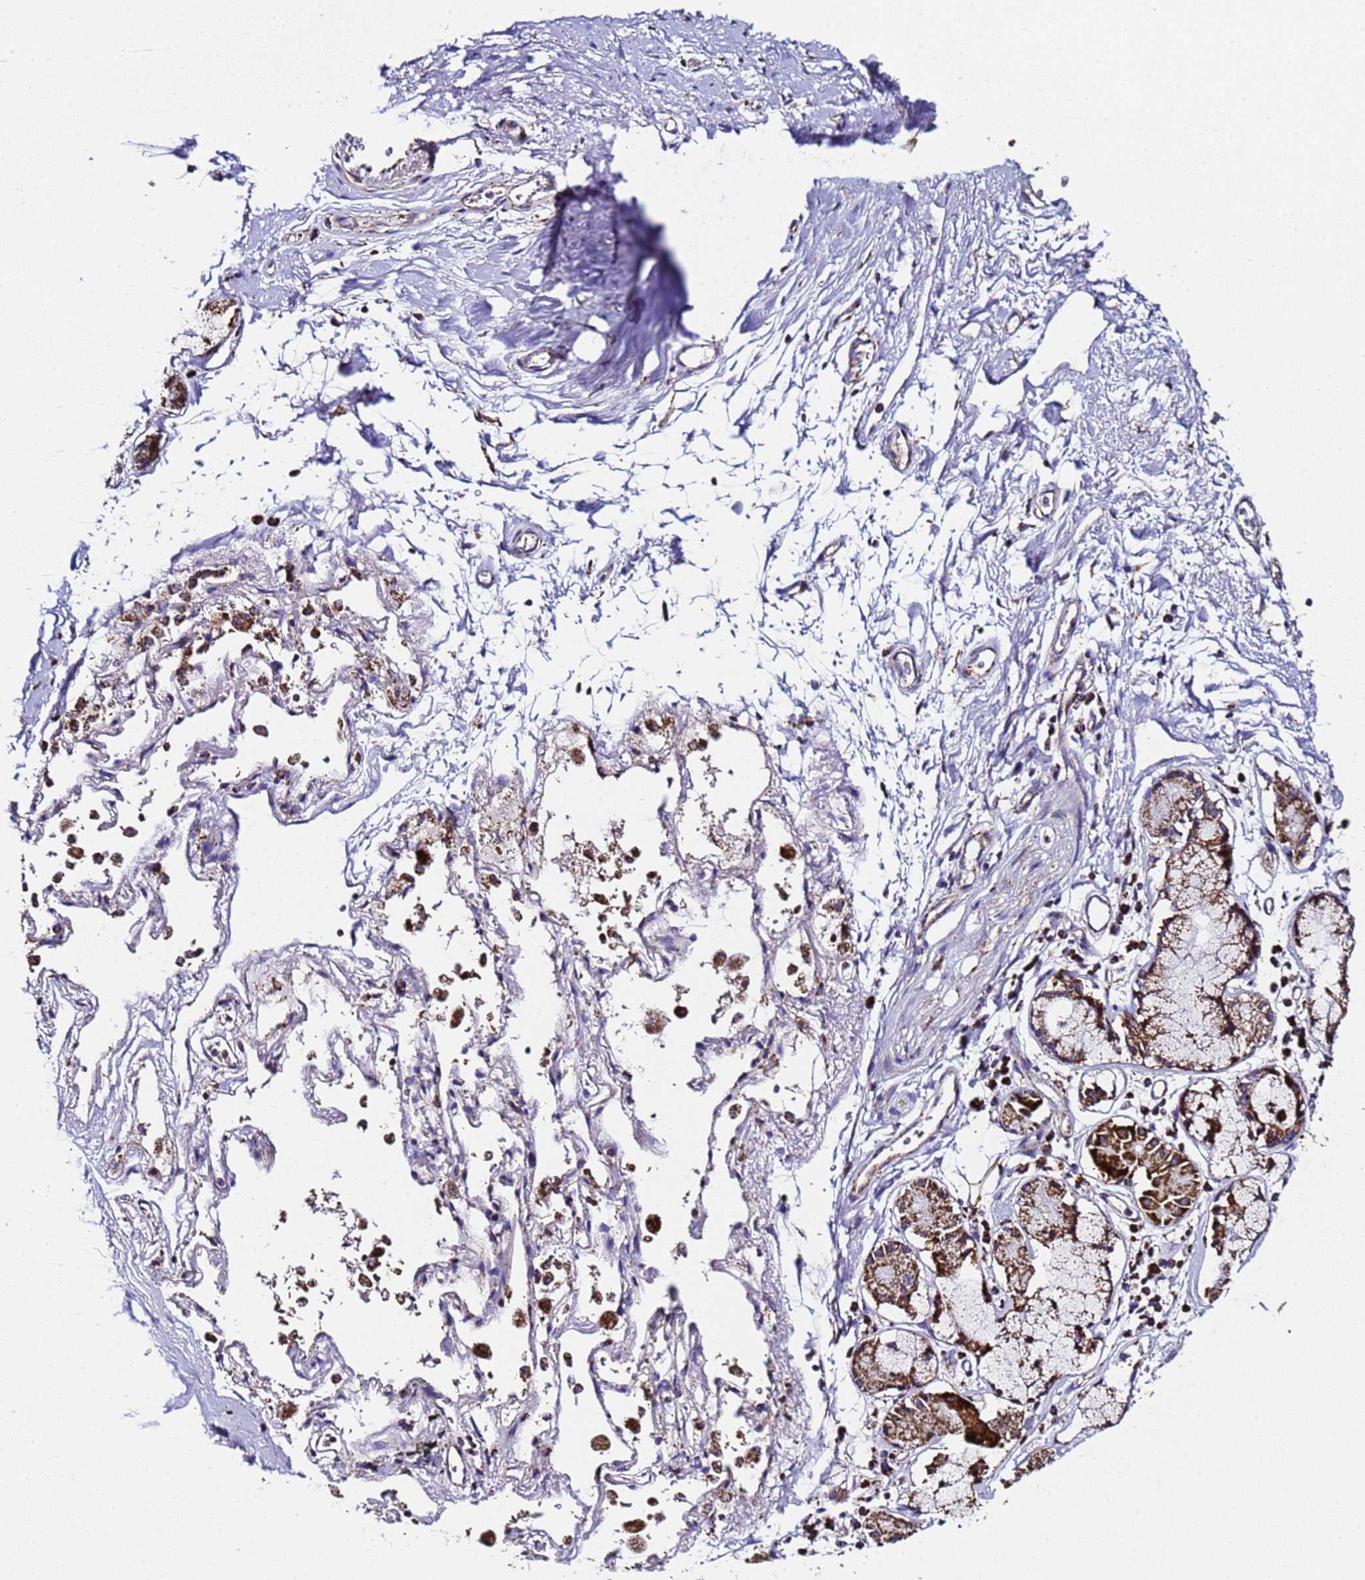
{"staining": {"intensity": "moderate", "quantity": ">75%", "location": "cytoplasmic/membranous"}, "tissue": "adipose tissue", "cell_type": "Adipocytes", "image_type": "normal", "snomed": [{"axis": "morphology", "description": "Normal tissue, NOS"}, {"axis": "topography", "description": "Cartilage tissue"}], "caption": "Adipocytes reveal medium levels of moderate cytoplasmic/membranous expression in about >75% of cells in unremarkable human adipose tissue.", "gene": "MRPS12", "patient": {"sex": "male", "age": 73}}